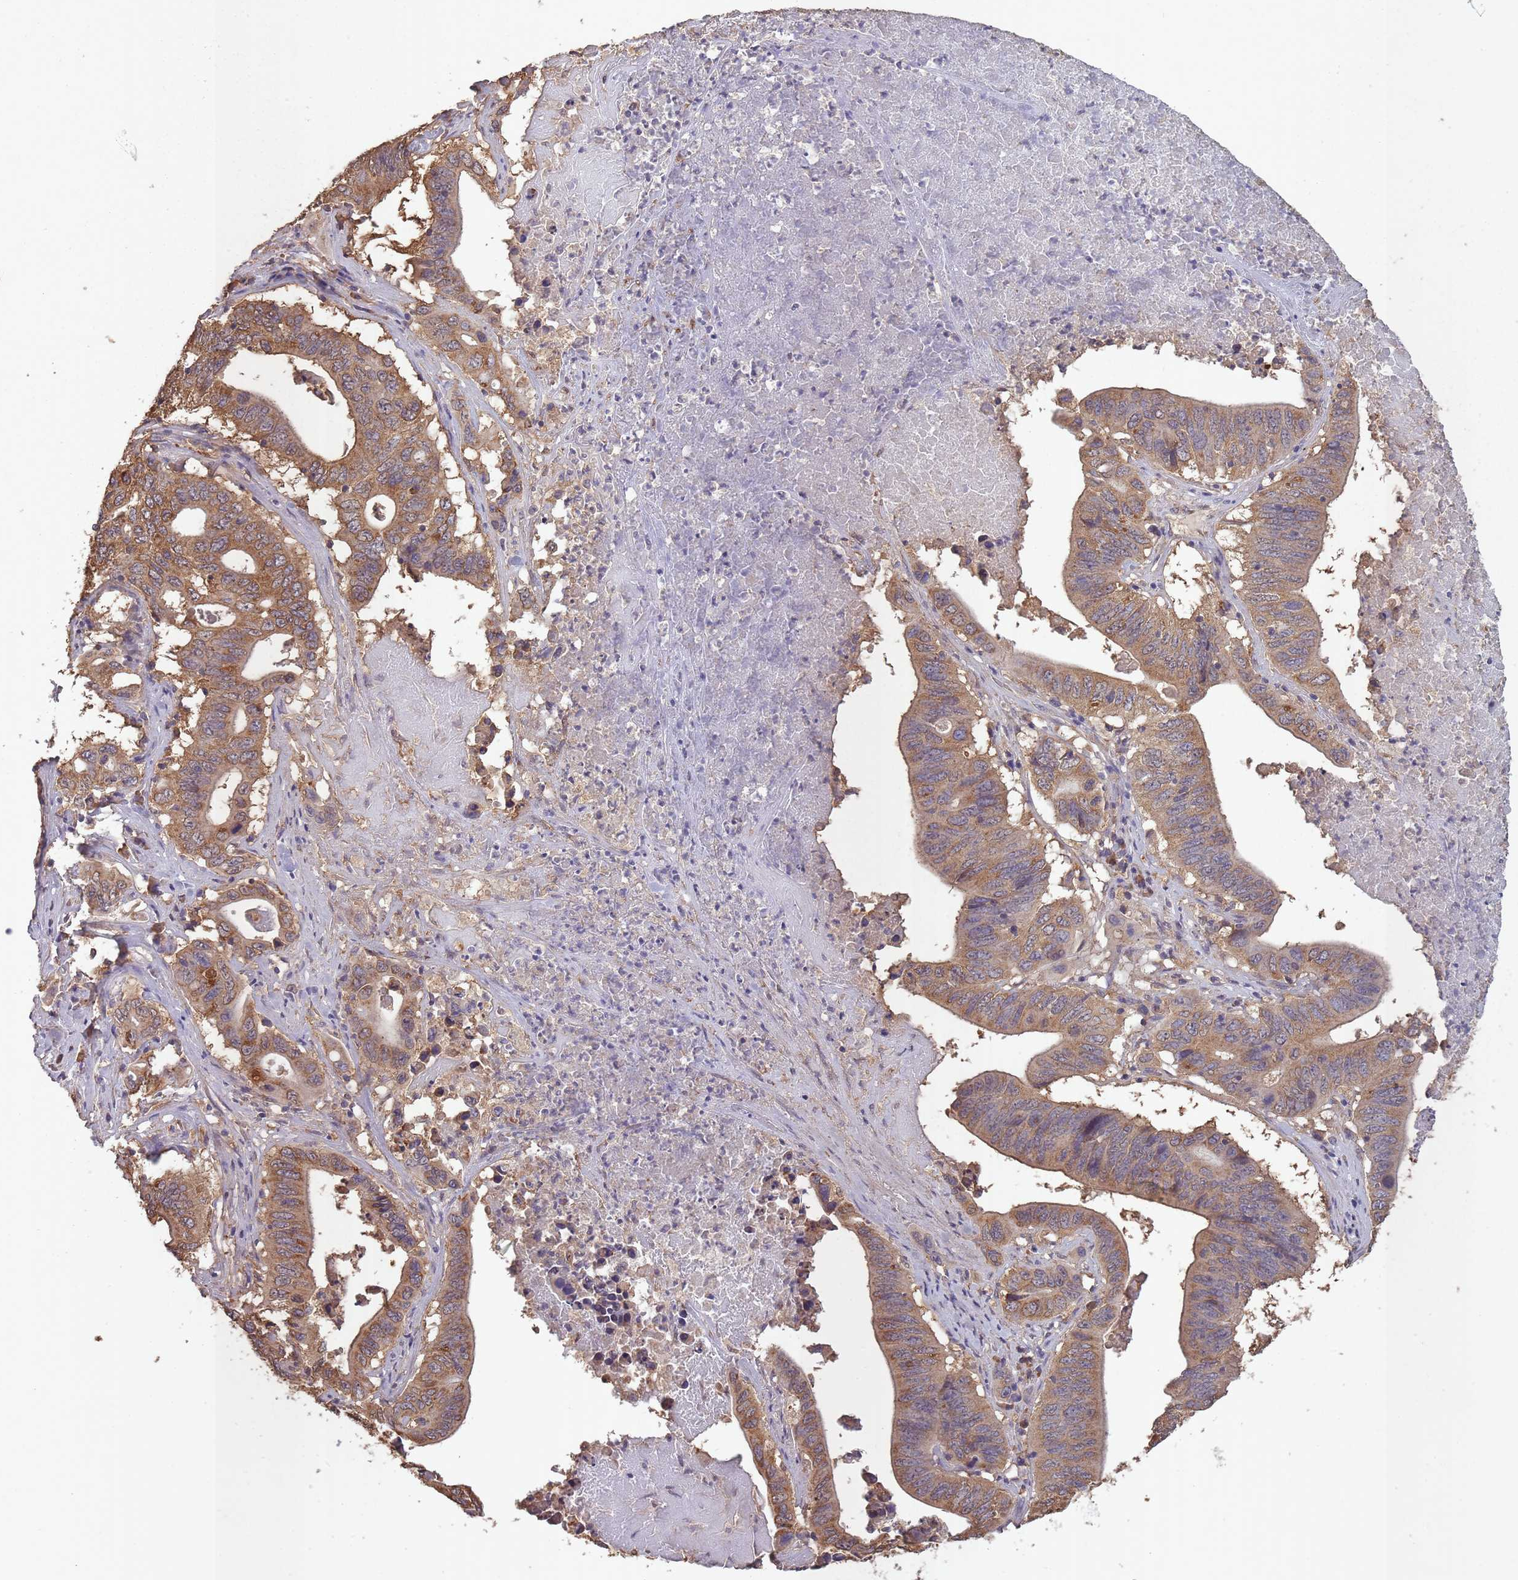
{"staining": {"intensity": "moderate", "quantity": ">75%", "location": "cytoplasmic/membranous"}, "tissue": "lung cancer", "cell_type": "Tumor cells", "image_type": "cancer", "snomed": [{"axis": "morphology", "description": "Adenocarcinoma, NOS"}, {"axis": "topography", "description": "Lung"}], "caption": "Tumor cells exhibit moderate cytoplasmic/membranous positivity in about >75% of cells in adenocarcinoma (lung).", "gene": "SANBR", "patient": {"sex": "female", "age": 60}}